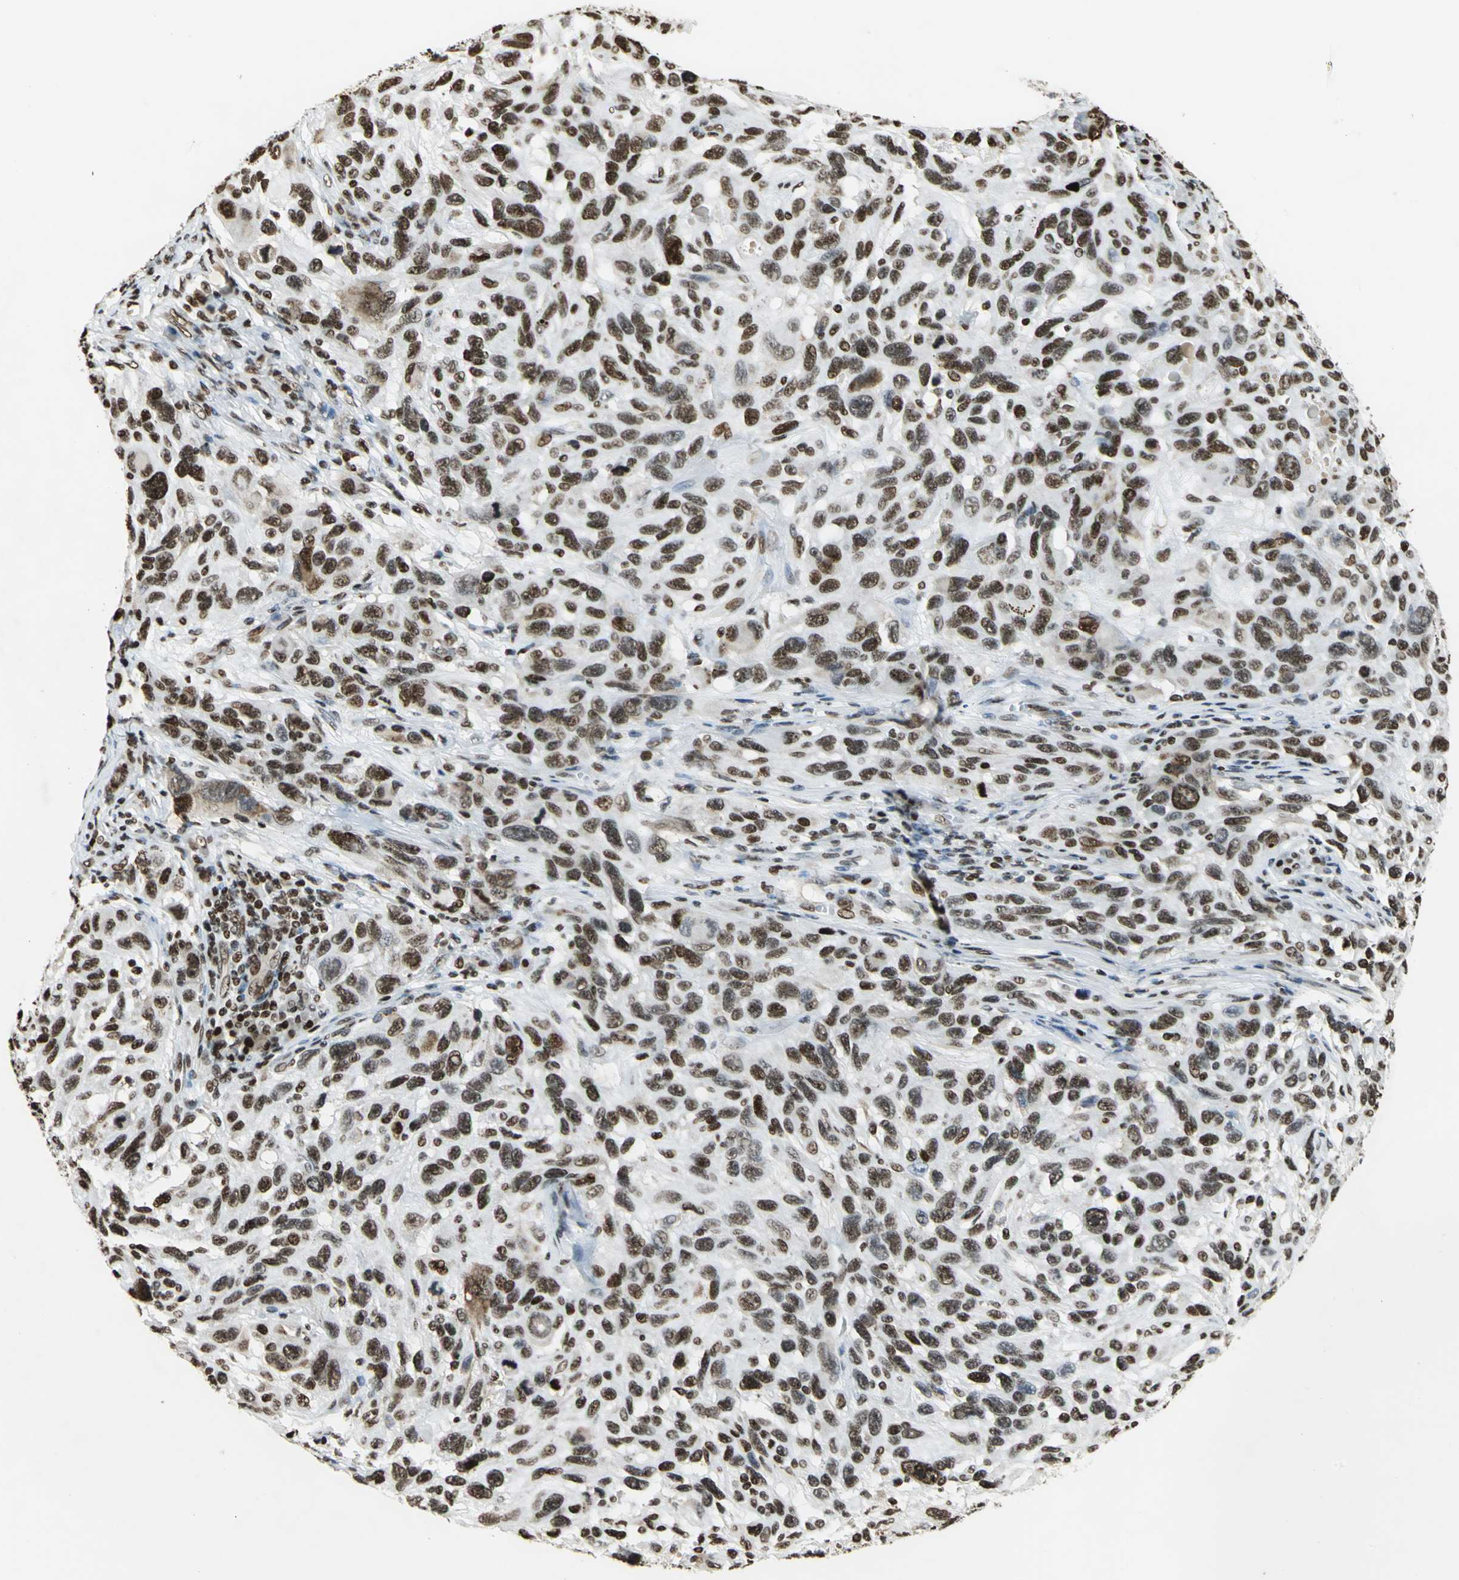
{"staining": {"intensity": "strong", "quantity": ">75%", "location": "nuclear"}, "tissue": "melanoma", "cell_type": "Tumor cells", "image_type": "cancer", "snomed": [{"axis": "morphology", "description": "Malignant melanoma, NOS"}, {"axis": "topography", "description": "Skin"}], "caption": "Tumor cells reveal high levels of strong nuclear positivity in approximately >75% of cells in melanoma. (DAB IHC, brown staining for protein, blue staining for nuclei).", "gene": "HMGB1", "patient": {"sex": "male", "age": 53}}